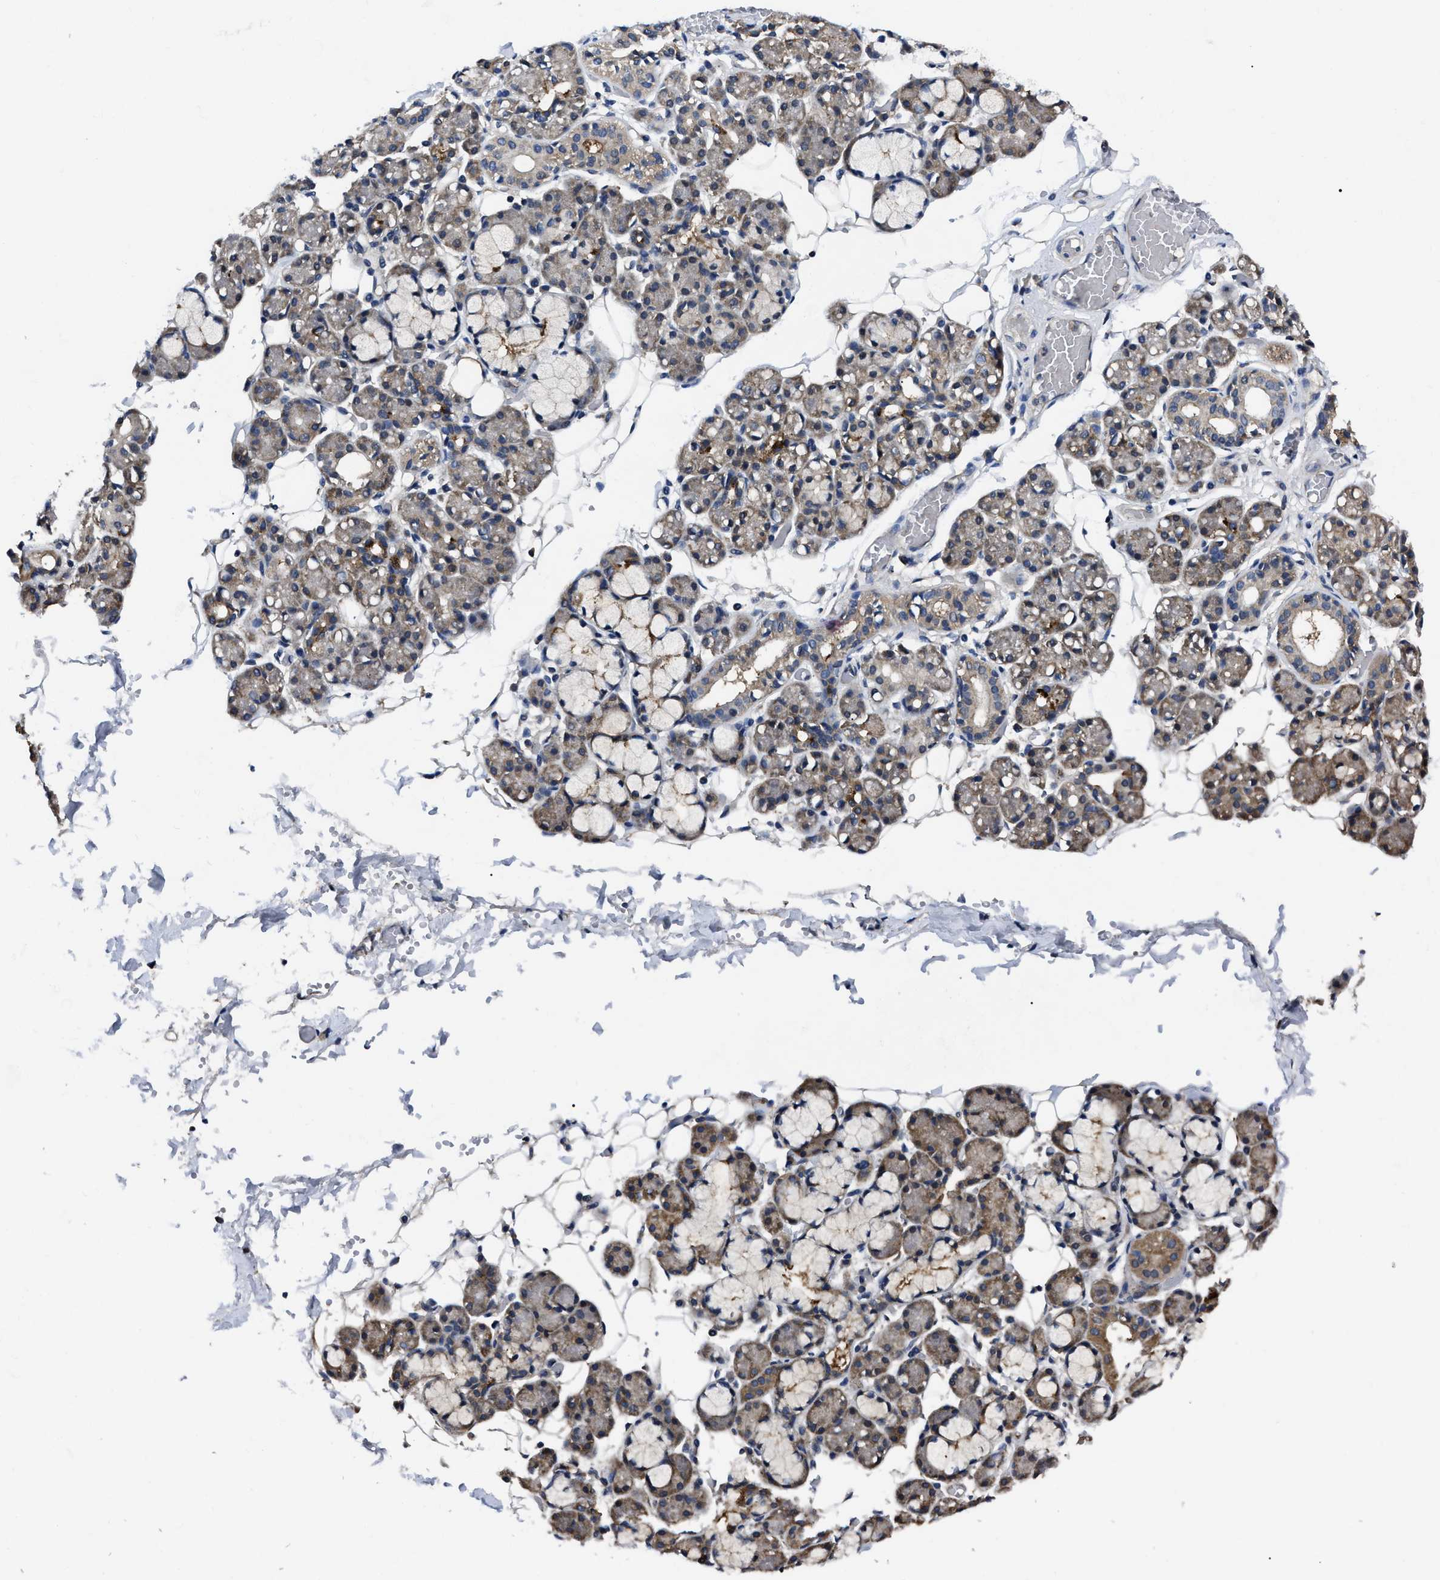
{"staining": {"intensity": "moderate", "quantity": "25%-75%", "location": "cytoplasmic/membranous"}, "tissue": "salivary gland", "cell_type": "Glandular cells", "image_type": "normal", "snomed": [{"axis": "morphology", "description": "Normal tissue, NOS"}, {"axis": "topography", "description": "Salivary gland"}], "caption": "Immunohistochemistry (IHC) photomicrograph of benign salivary gland: salivary gland stained using immunohistochemistry demonstrates medium levels of moderate protein expression localized specifically in the cytoplasmic/membranous of glandular cells, appearing as a cytoplasmic/membranous brown color.", "gene": "GET4", "patient": {"sex": "male", "age": 63}}